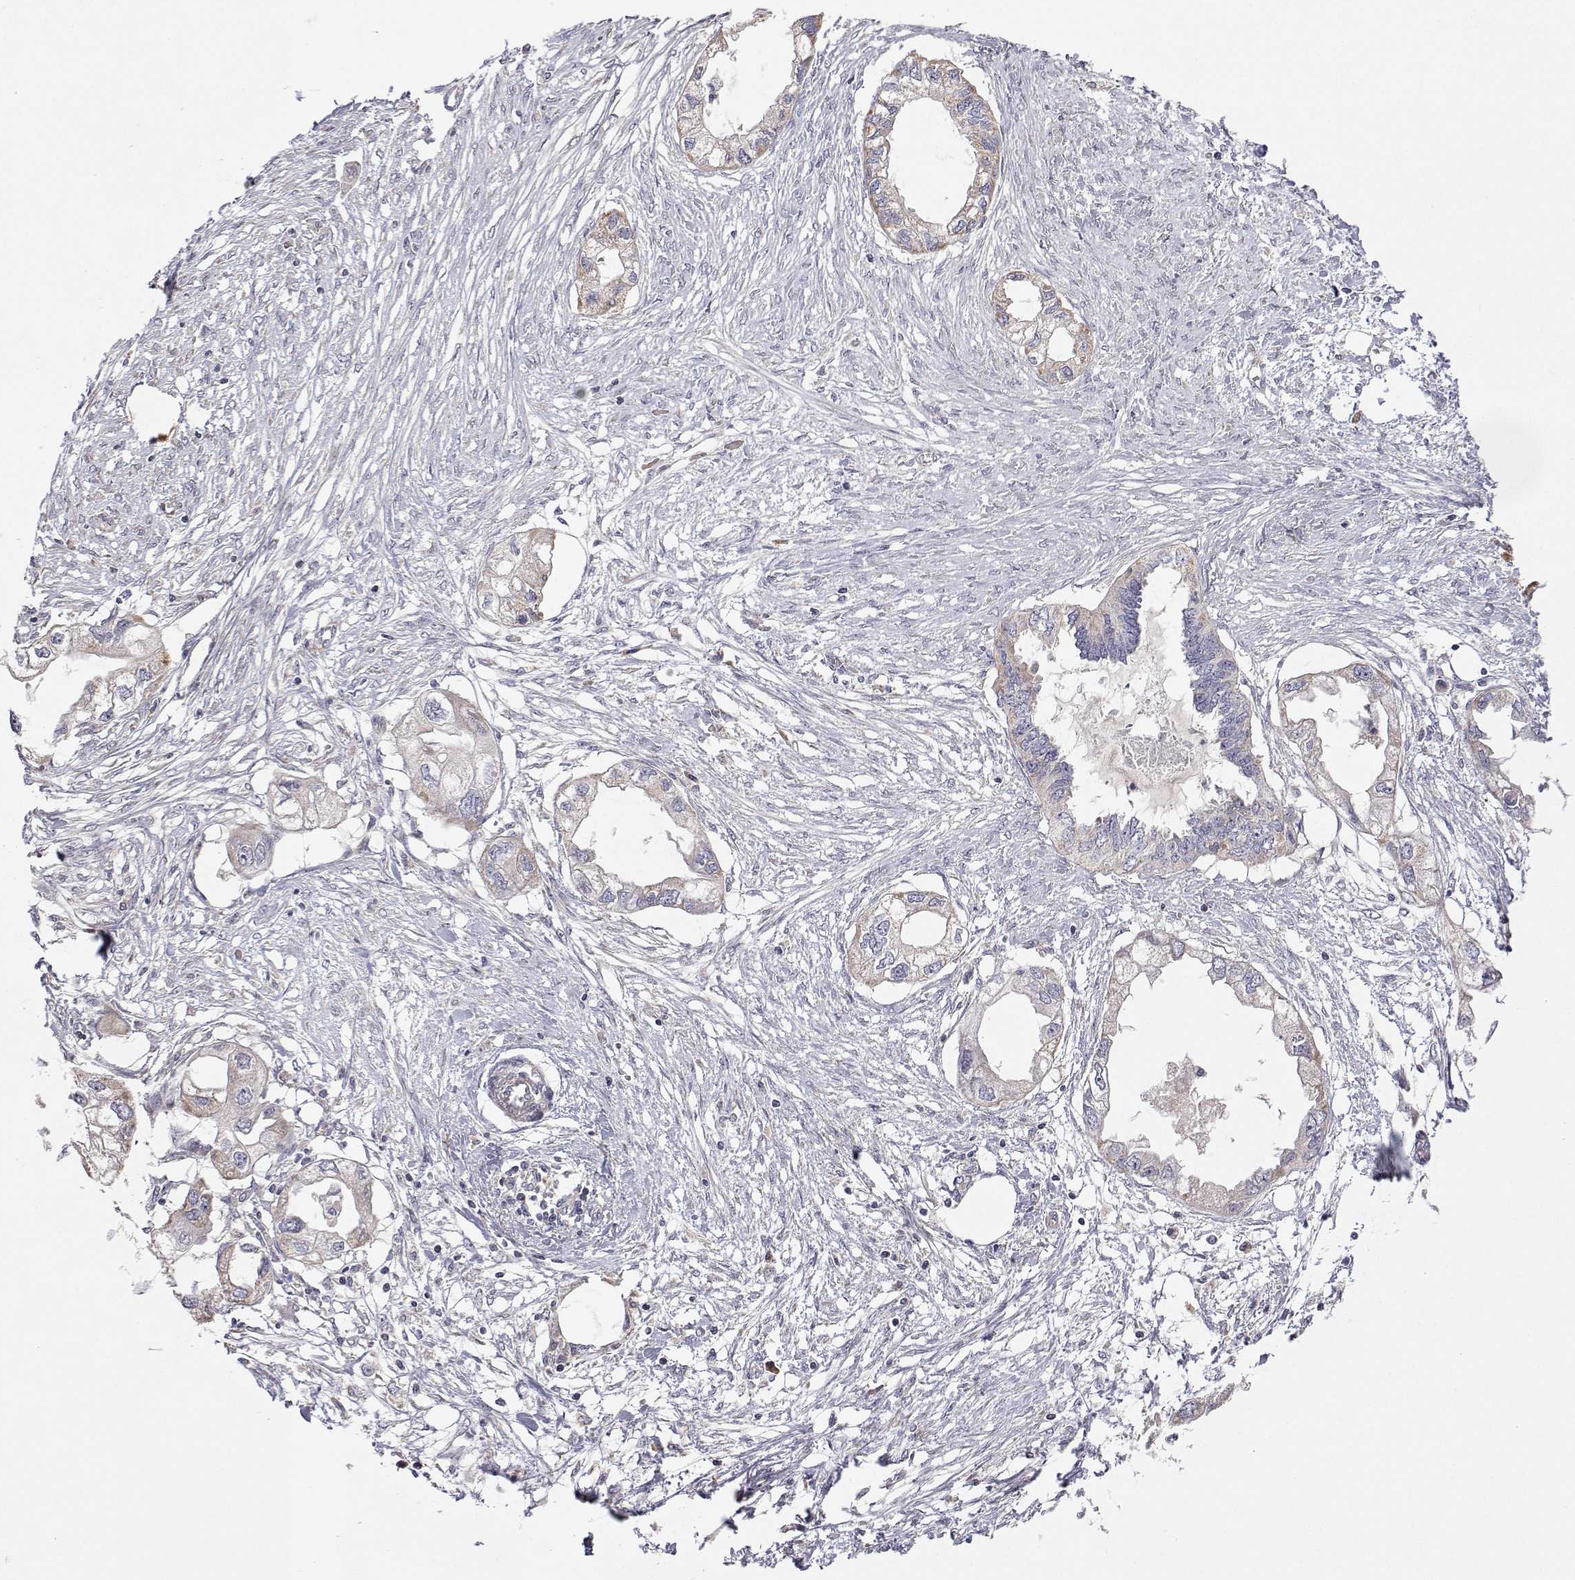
{"staining": {"intensity": "weak", "quantity": "<25%", "location": "cytoplasmic/membranous"}, "tissue": "endometrial cancer", "cell_type": "Tumor cells", "image_type": "cancer", "snomed": [{"axis": "morphology", "description": "Adenocarcinoma, NOS"}, {"axis": "morphology", "description": "Adenocarcinoma, metastatic, NOS"}, {"axis": "topography", "description": "Adipose tissue"}, {"axis": "topography", "description": "Endometrium"}], "caption": "Immunohistochemistry (IHC) photomicrograph of human metastatic adenocarcinoma (endometrial) stained for a protein (brown), which shows no staining in tumor cells. The staining is performed using DAB brown chromogen with nuclei counter-stained in using hematoxylin.", "gene": "MRPL3", "patient": {"sex": "female", "age": 67}}